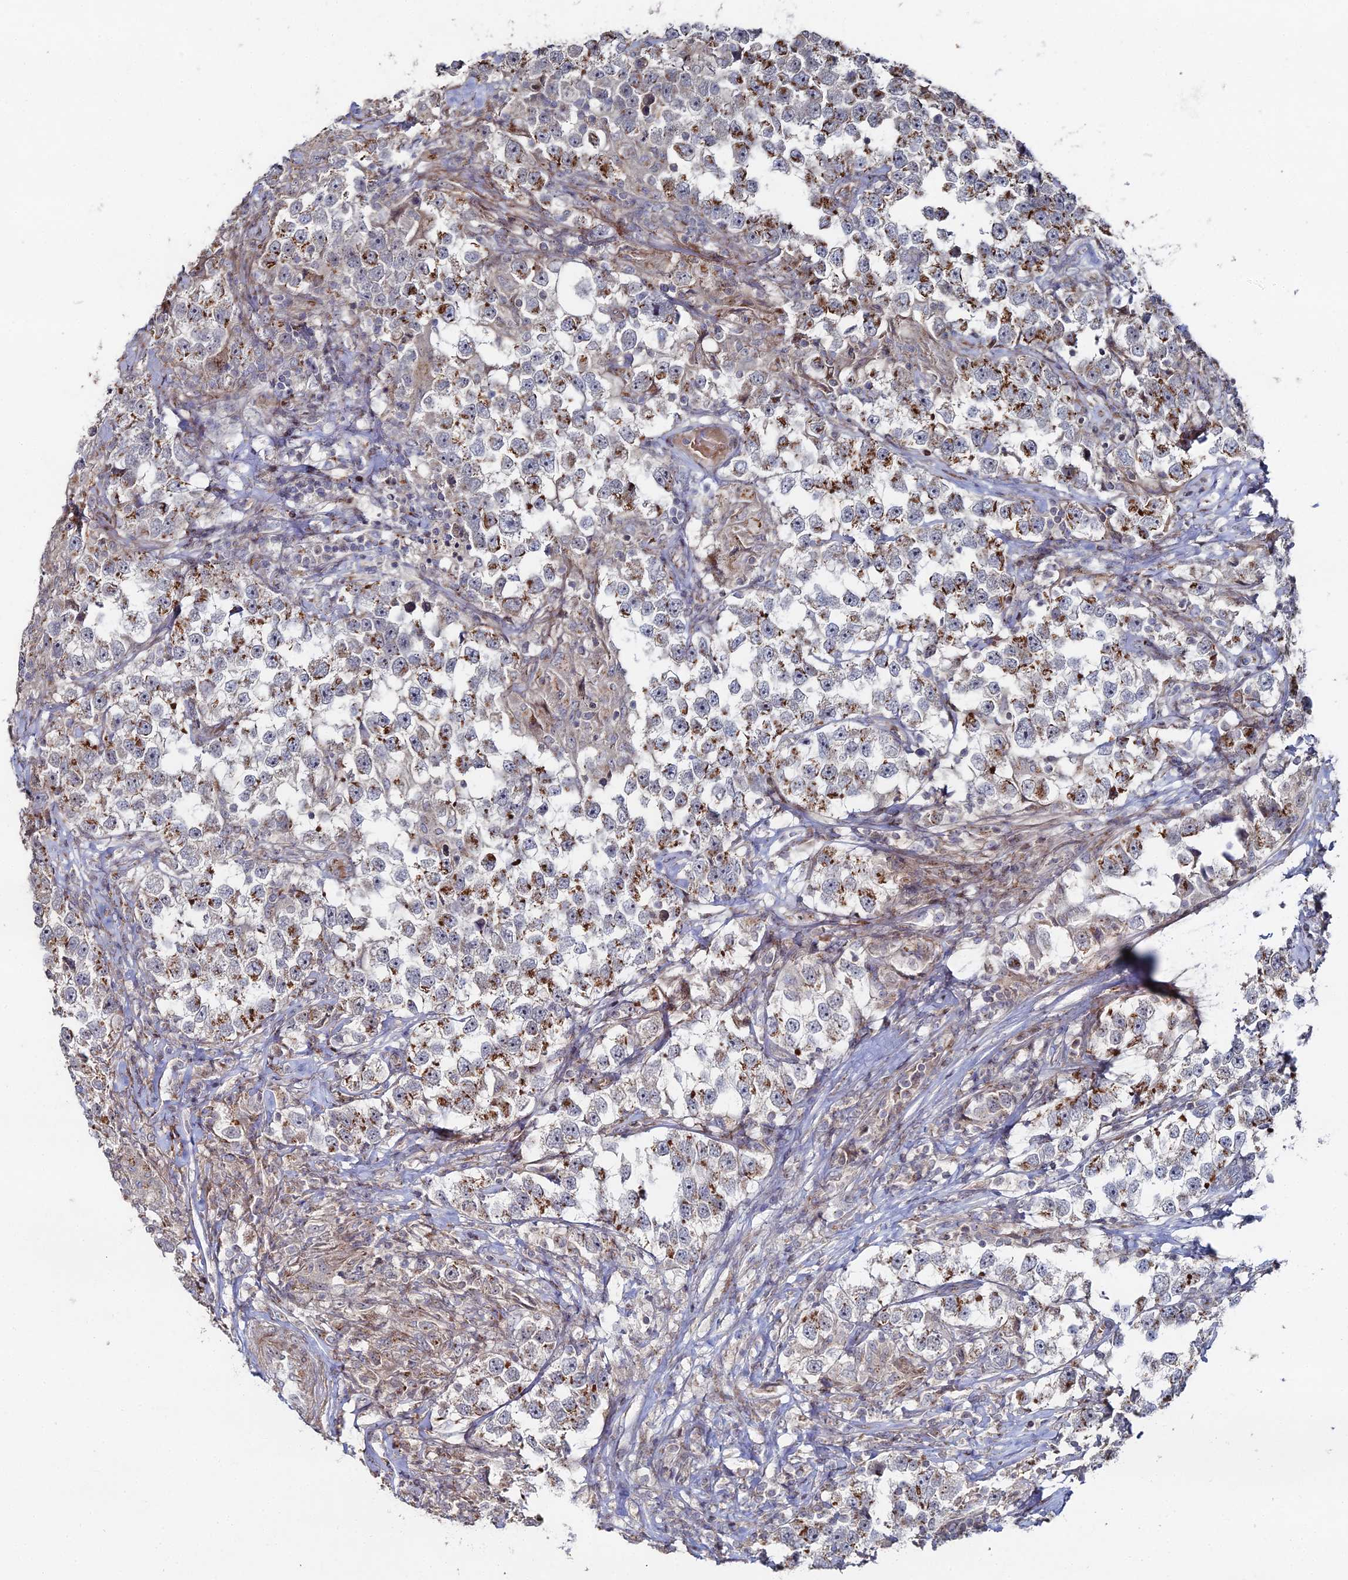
{"staining": {"intensity": "moderate", "quantity": "25%-75%", "location": "cytoplasmic/membranous"}, "tissue": "testis cancer", "cell_type": "Tumor cells", "image_type": "cancer", "snomed": [{"axis": "morphology", "description": "Seminoma, NOS"}, {"axis": "topography", "description": "Testis"}], "caption": "Testis seminoma was stained to show a protein in brown. There is medium levels of moderate cytoplasmic/membranous positivity in about 25%-75% of tumor cells.", "gene": "SGMS1", "patient": {"sex": "male", "age": 46}}